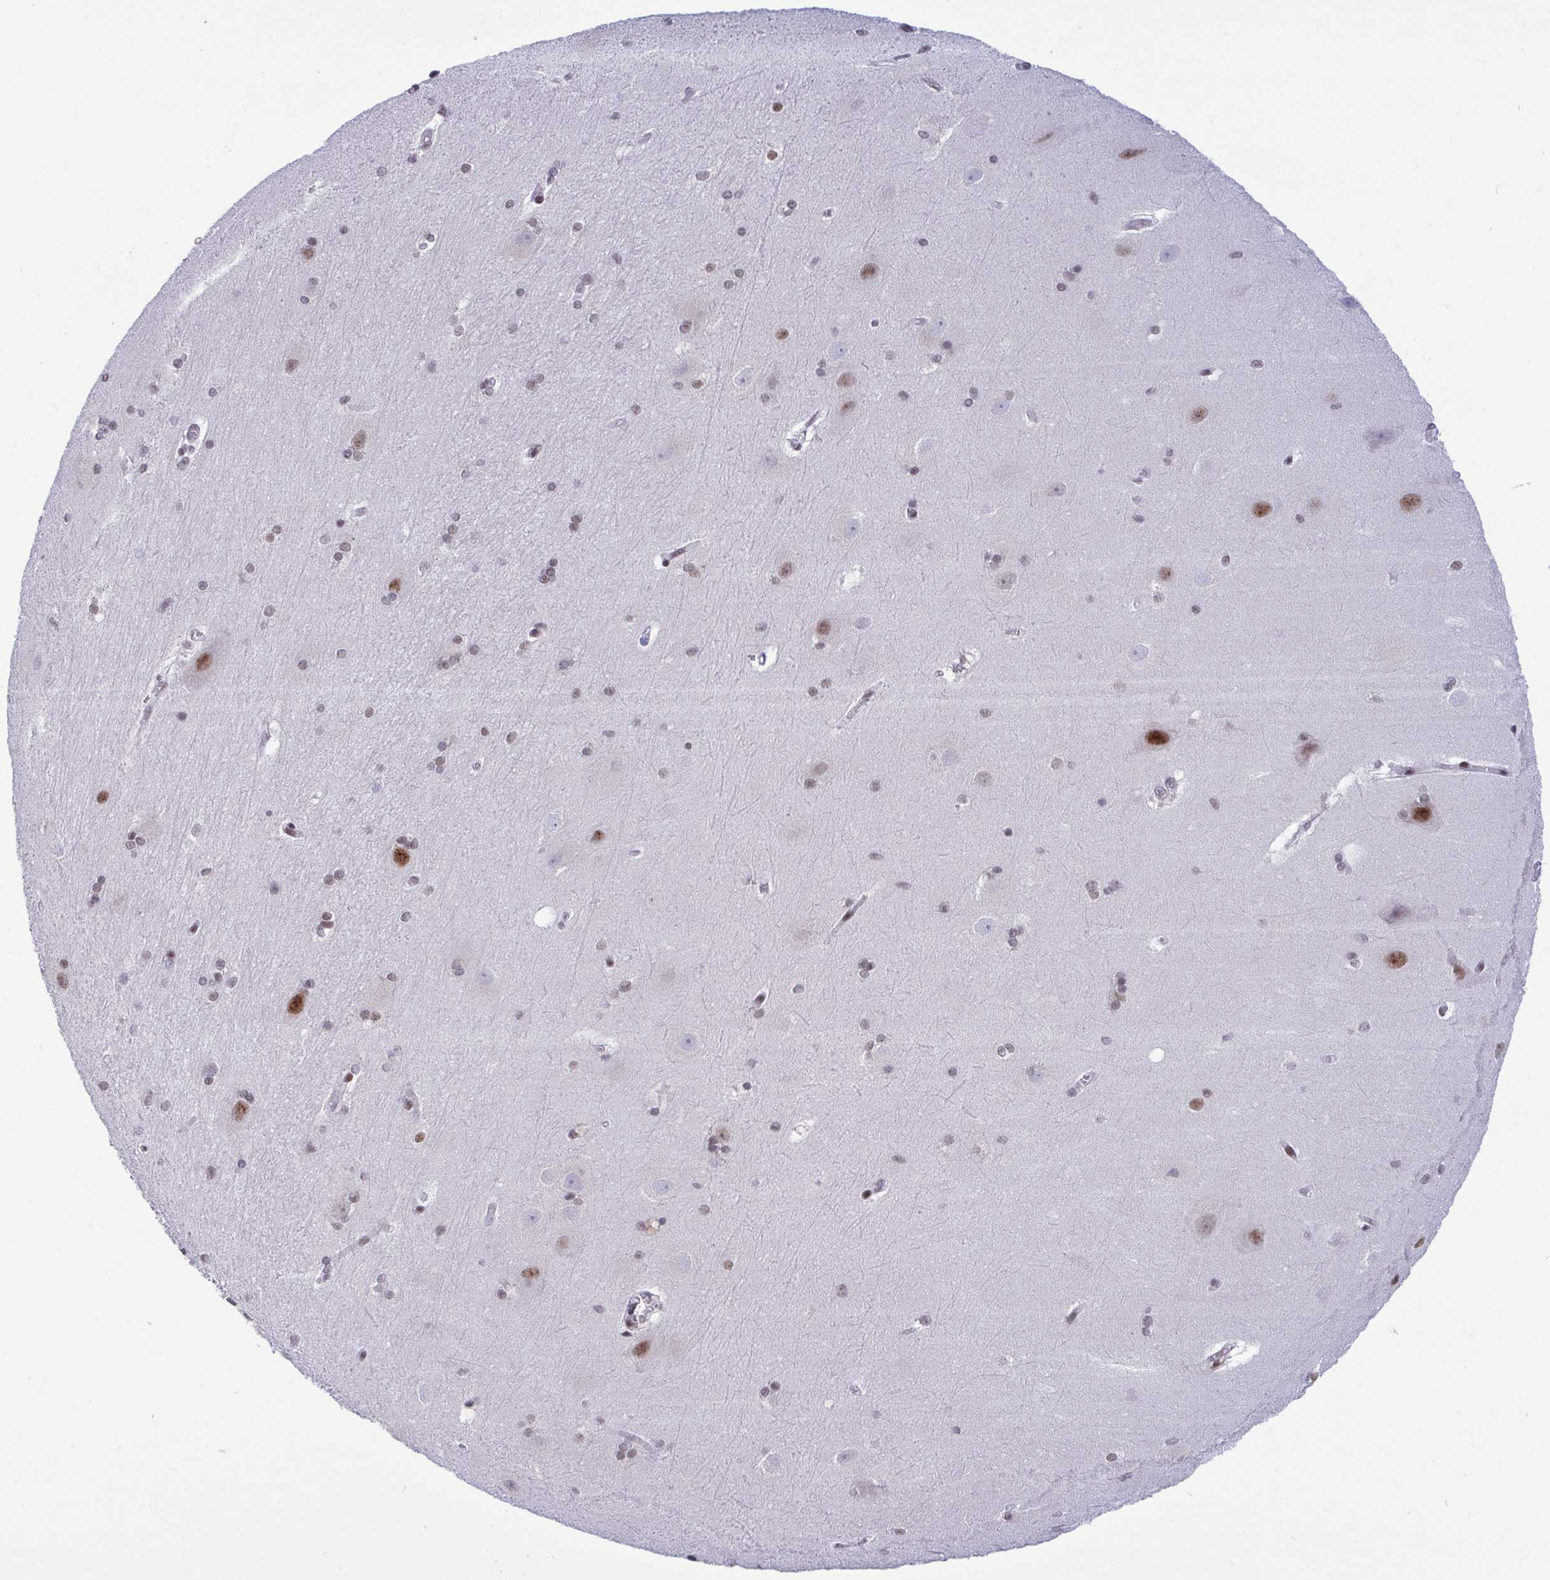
{"staining": {"intensity": "weak", "quantity": "<25%", "location": "nuclear"}, "tissue": "hippocampus", "cell_type": "Glial cells", "image_type": "normal", "snomed": [{"axis": "morphology", "description": "Normal tissue, NOS"}, {"axis": "topography", "description": "Cerebral cortex"}, {"axis": "topography", "description": "Hippocampus"}], "caption": "An image of hippocampus stained for a protein demonstrates no brown staining in glial cells.", "gene": "WBP11", "patient": {"sex": "female", "age": 19}}